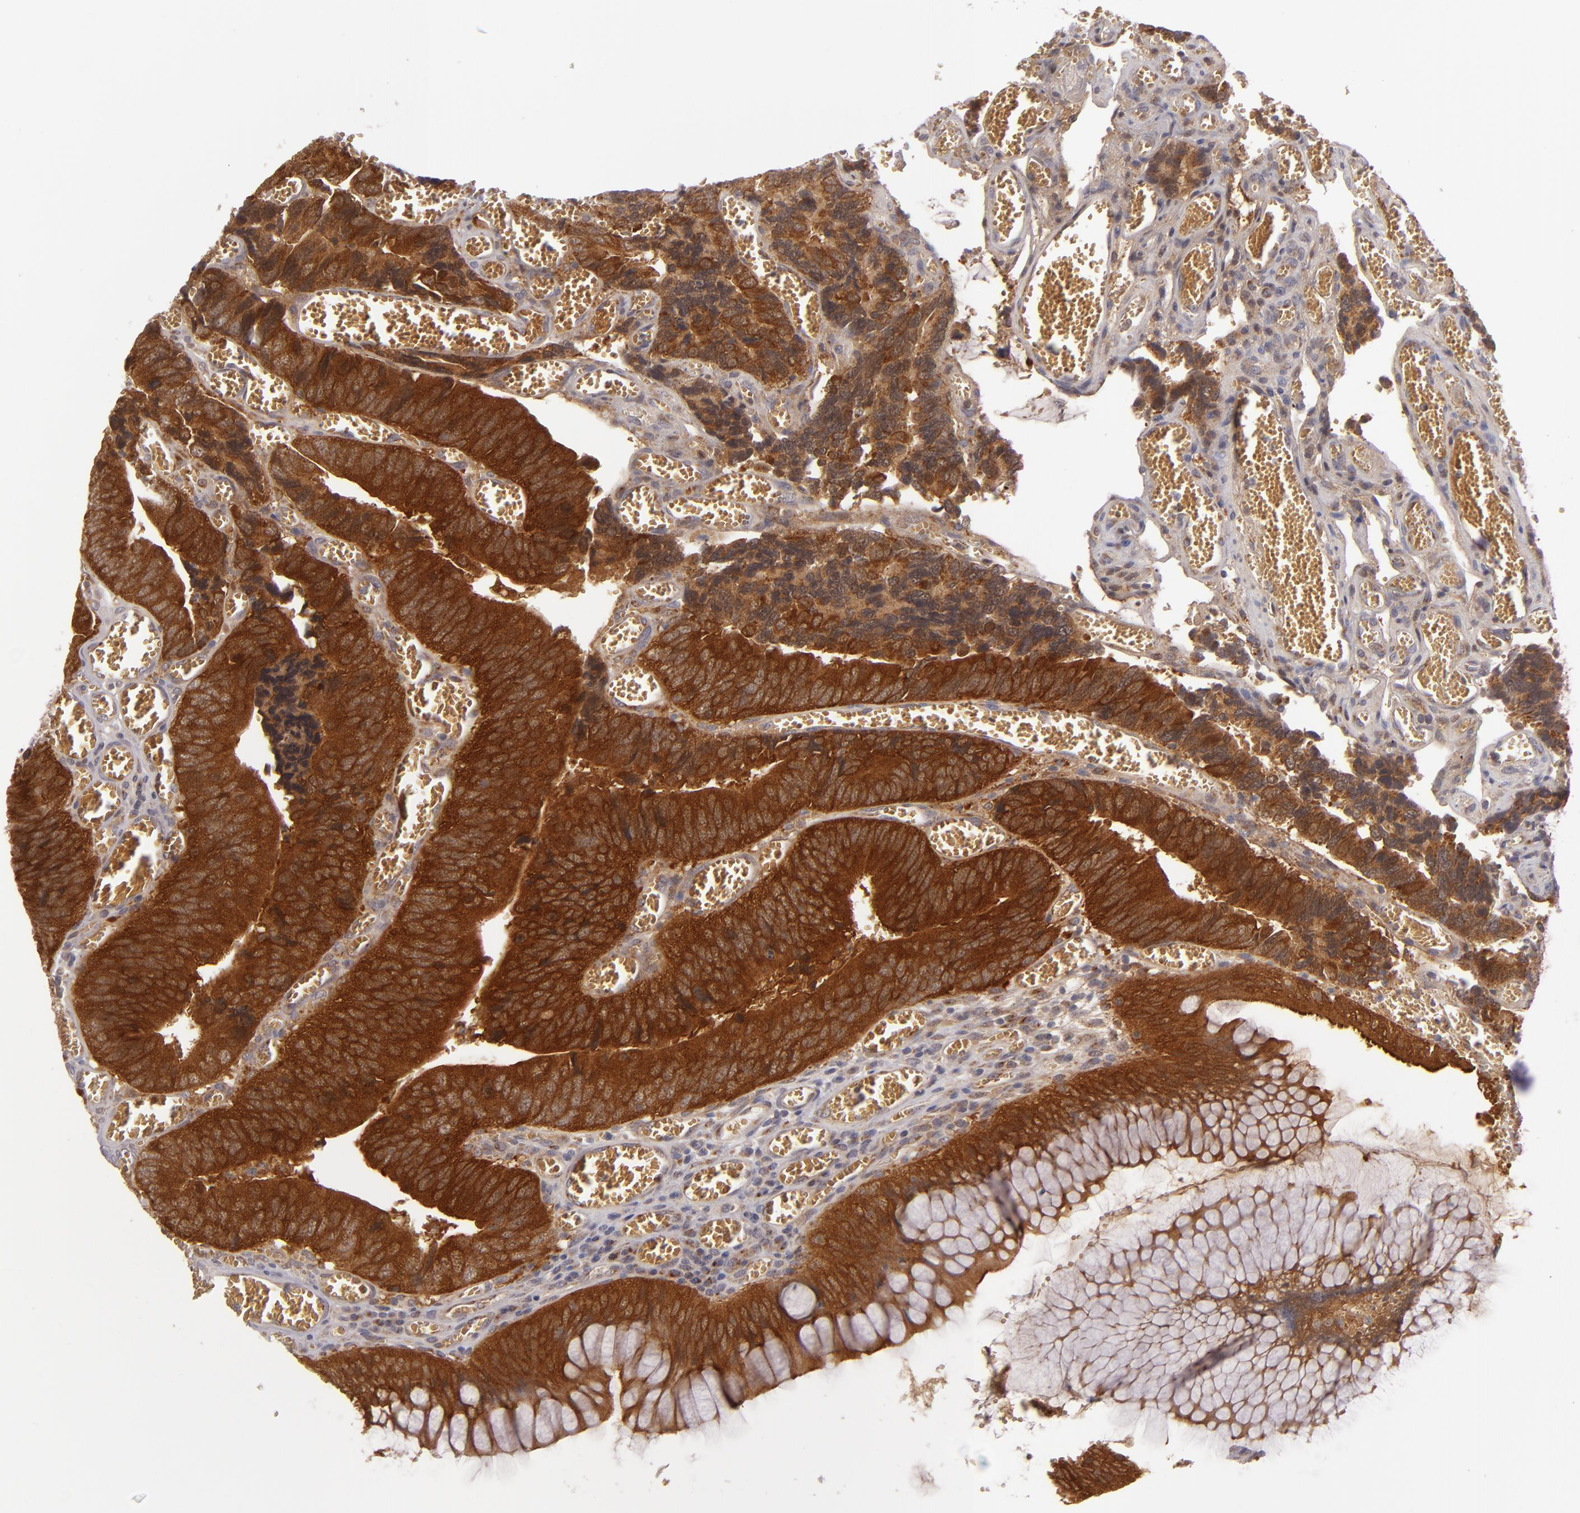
{"staining": {"intensity": "strong", "quantity": ">75%", "location": "cytoplasmic/membranous"}, "tissue": "colorectal cancer", "cell_type": "Tumor cells", "image_type": "cancer", "snomed": [{"axis": "morphology", "description": "Adenocarcinoma, NOS"}, {"axis": "topography", "description": "Colon"}], "caption": "Human colorectal cancer (adenocarcinoma) stained with a brown dye exhibits strong cytoplasmic/membranous positive expression in approximately >75% of tumor cells.", "gene": "SH2D4A", "patient": {"sex": "male", "age": 72}}